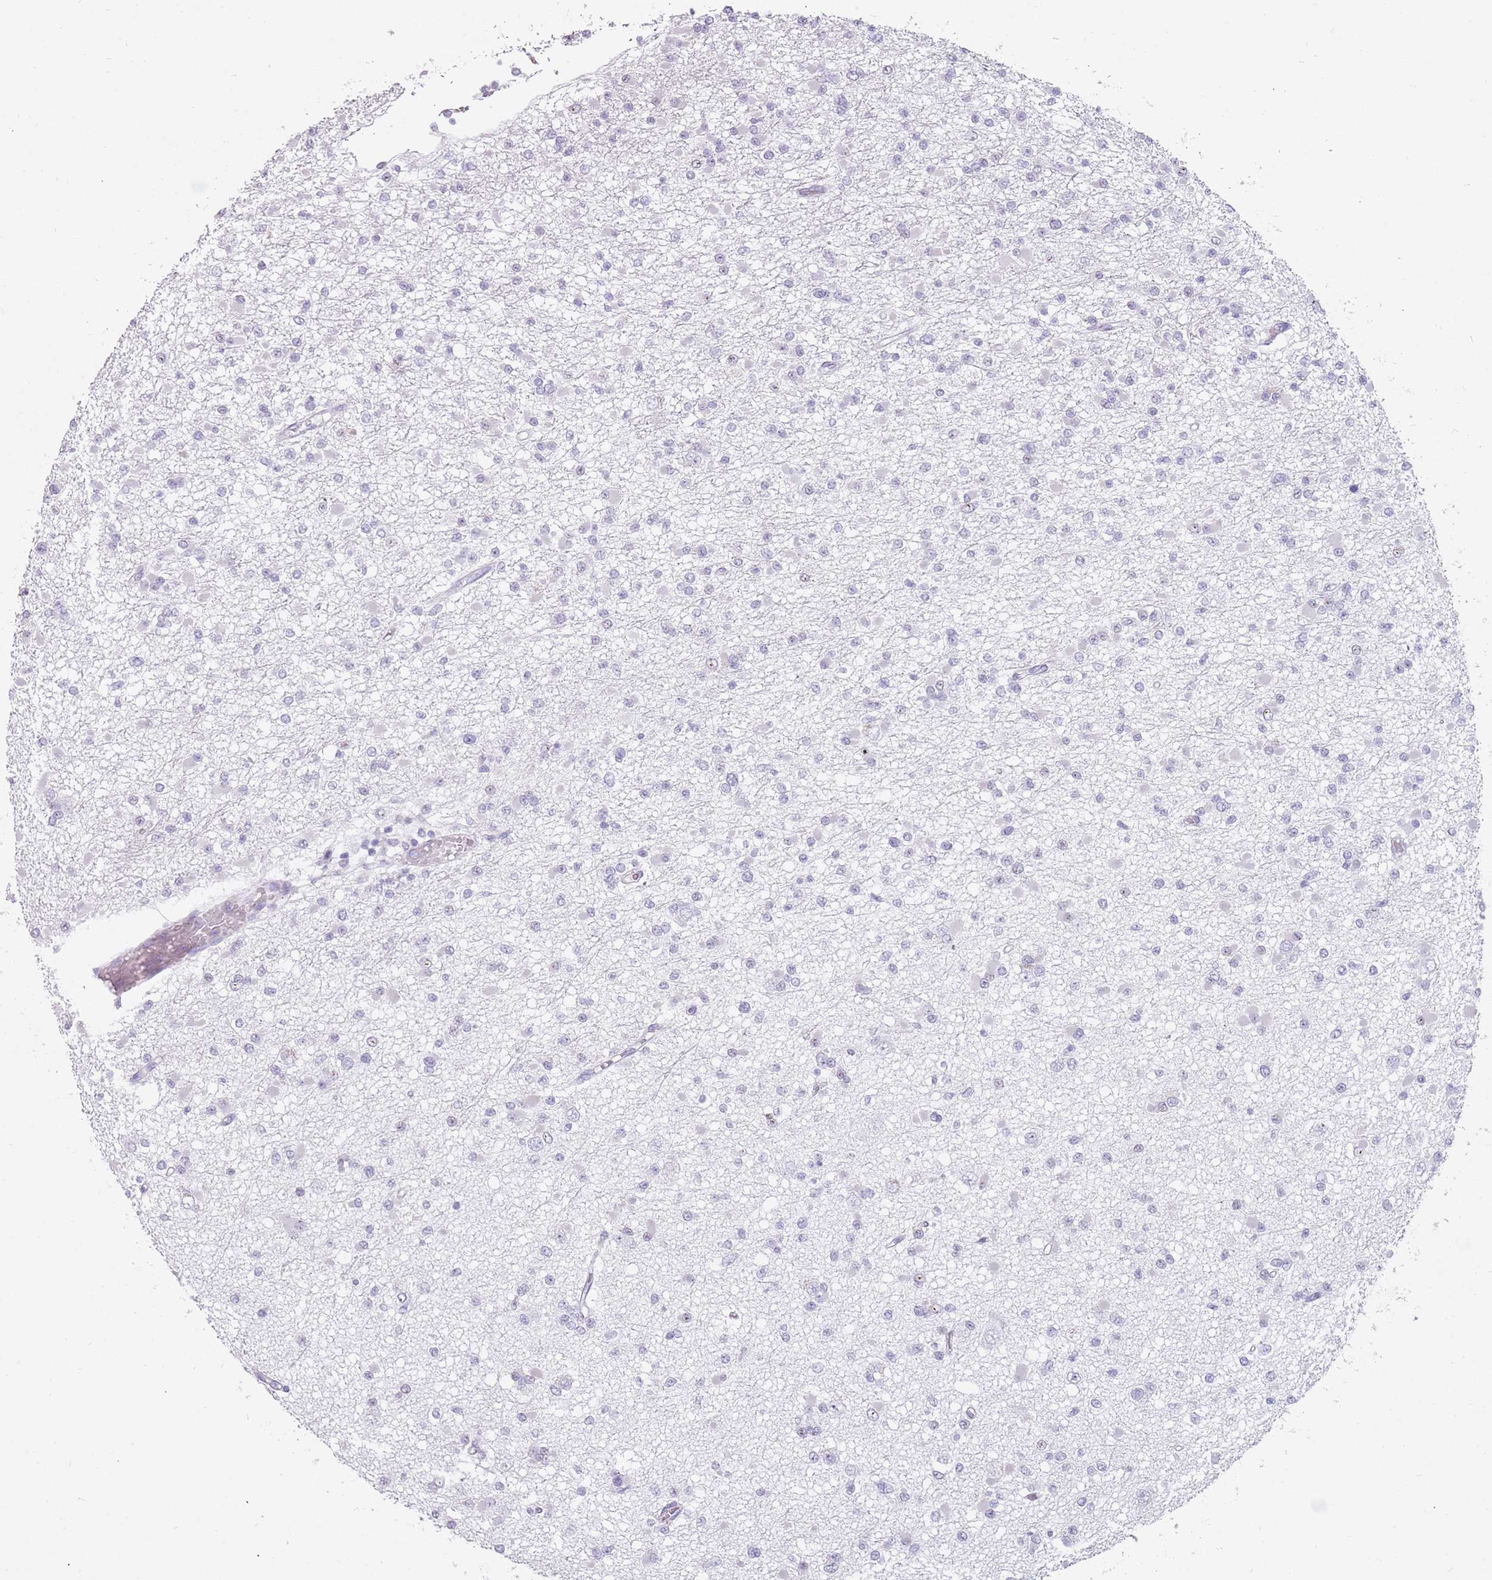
{"staining": {"intensity": "negative", "quantity": "none", "location": "none"}, "tissue": "glioma", "cell_type": "Tumor cells", "image_type": "cancer", "snomed": [{"axis": "morphology", "description": "Glioma, malignant, Low grade"}, {"axis": "topography", "description": "Brain"}], "caption": "A high-resolution photomicrograph shows immunohistochemistry staining of malignant glioma (low-grade), which displays no significant expression in tumor cells.", "gene": "DDX4", "patient": {"sex": "female", "age": 22}}